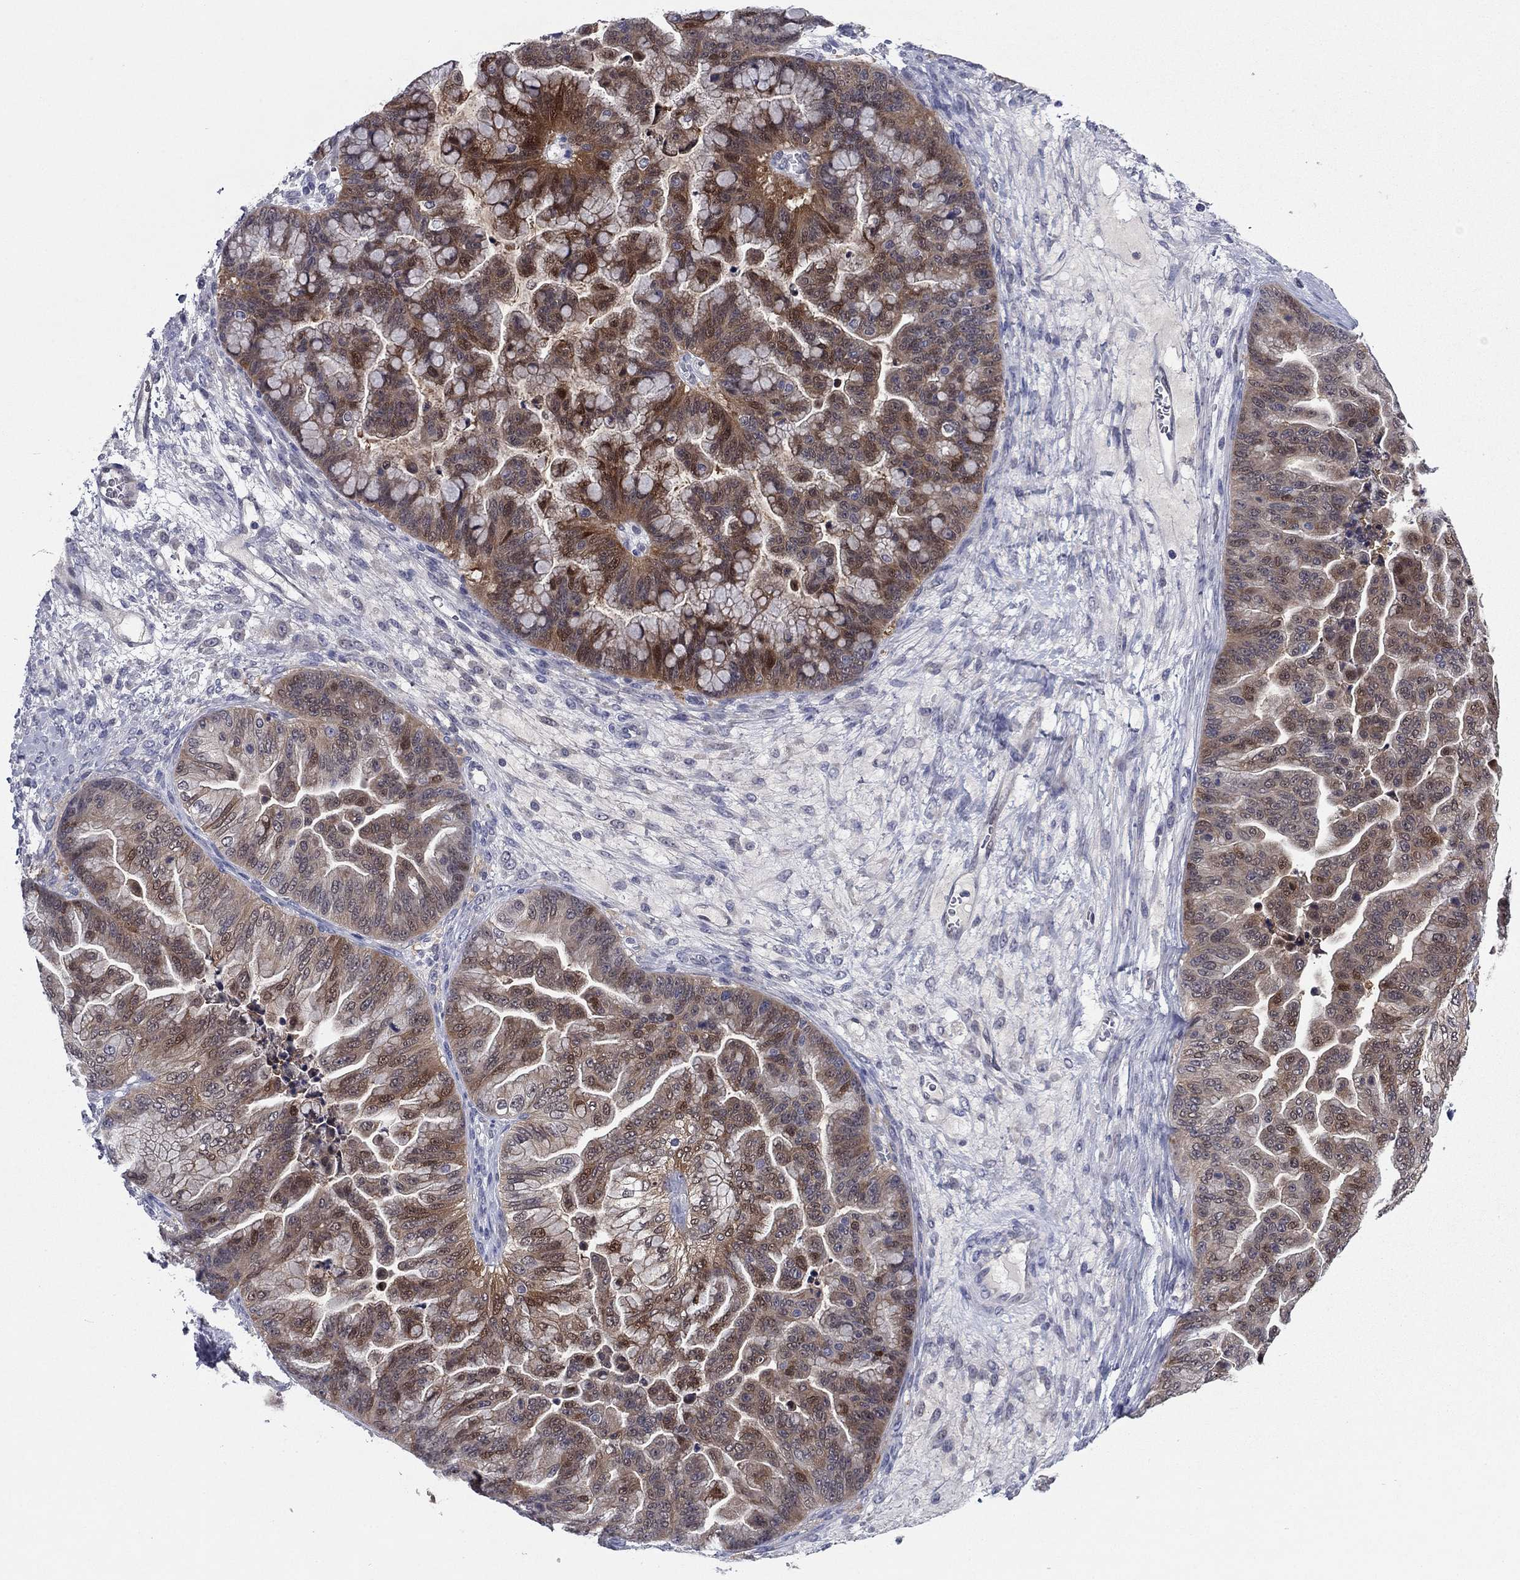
{"staining": {"intensity": "strong", "quantity": "<25%", "location": "cytoplasmic/membranous,nuclear"}, "tissue": "ovarian cancer", "cell_type": "Tumor cells", "image_type": "cancer", "snomed": [{"axis": "morphology", "description": "Cystadenocarcinoma, mucinous, NOS"}, {"axis": "topography", "description": "Ovary"}], "caption": "This micrograph demonstrates immunohistochemistry (IHC) staining of human mucinous cystadenocarcinoma (ovarian), with medium strong cytoplasmic/membranous and nuclear positivity in about <25% of tumor cells.", "gene": "REXO5", "patient": {"sex": "female", "age": 67}}